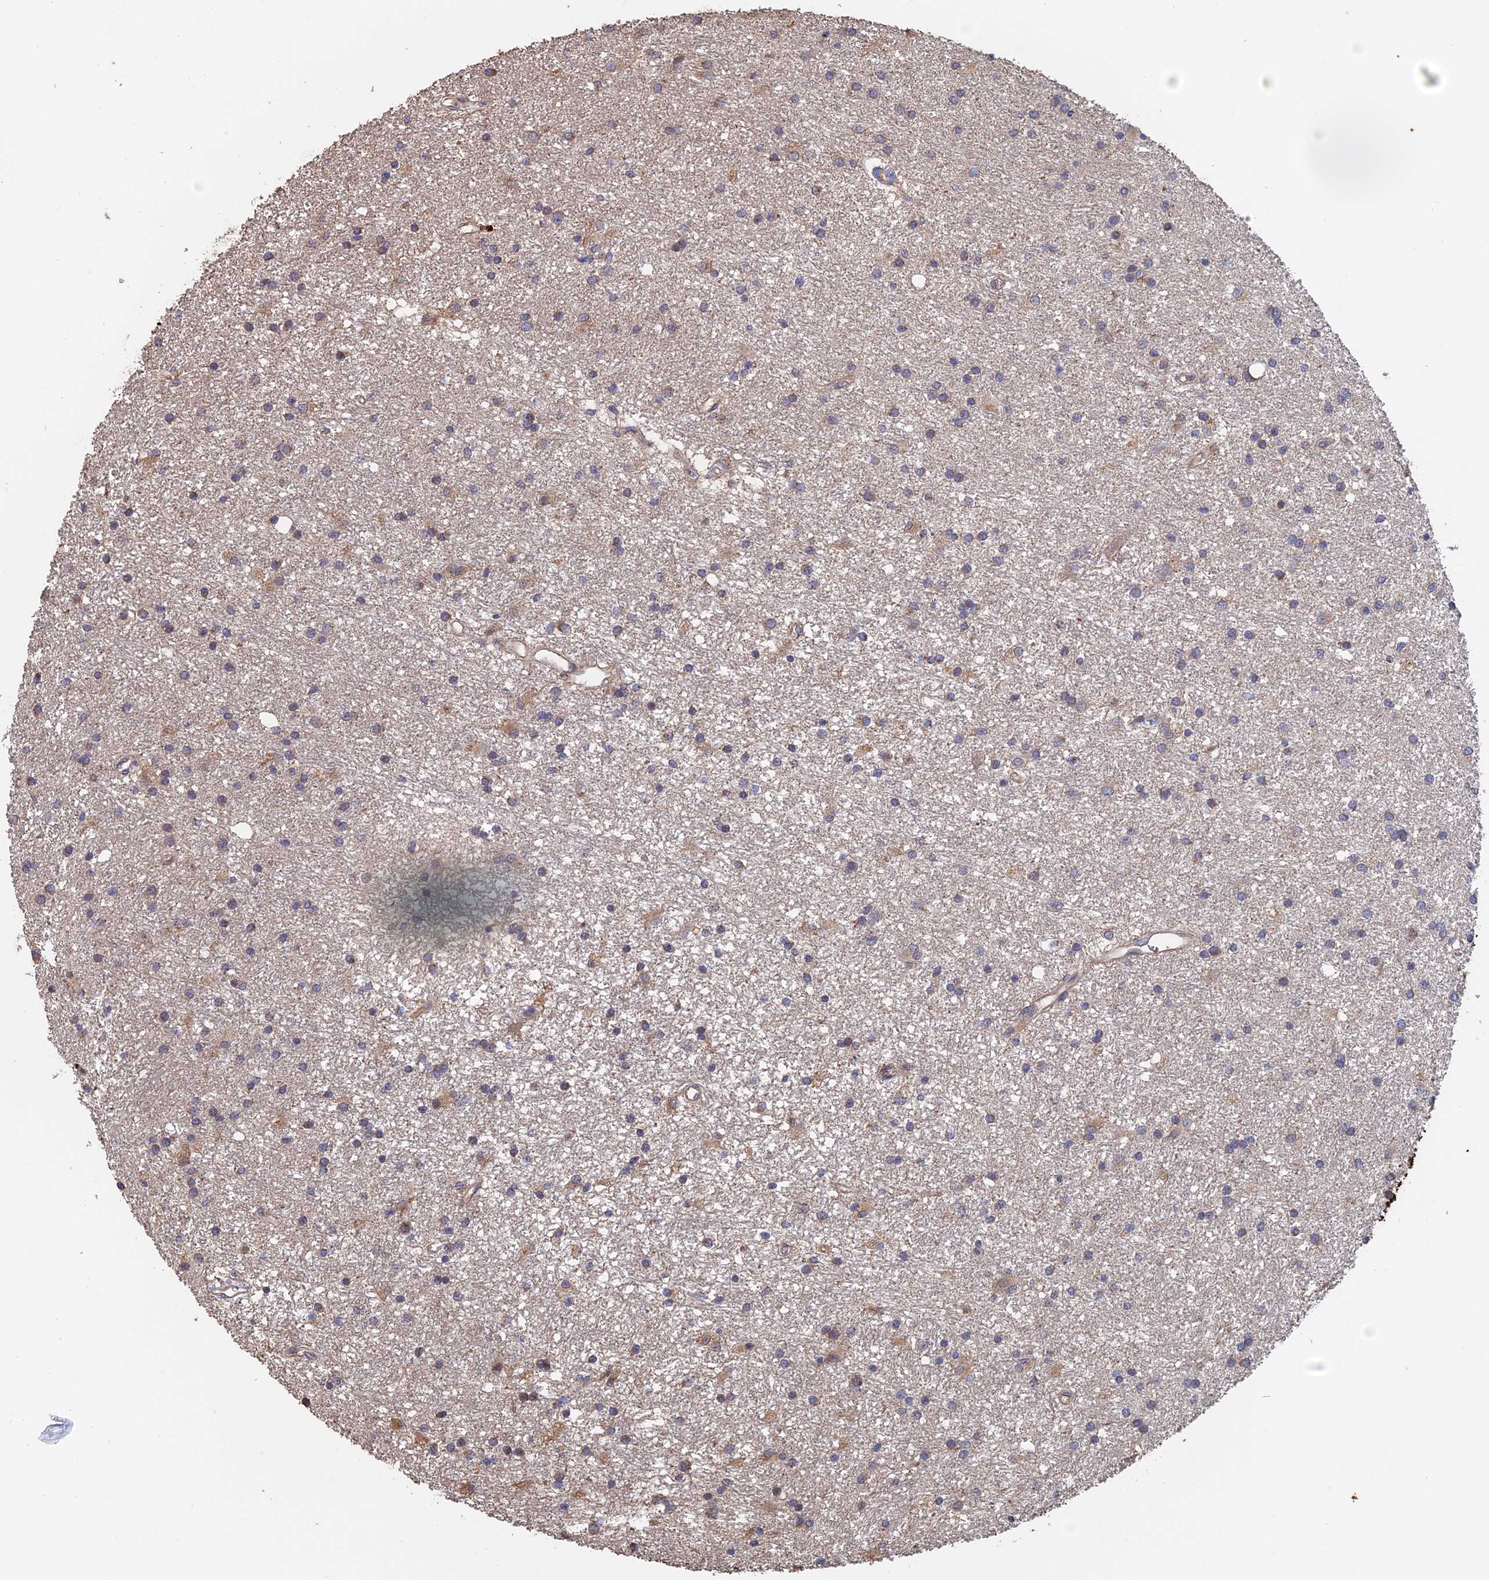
{"staining": {"intensity": "weak", "quantity": "<25%", "location": "cytoplasmic/membranous"}, "tissue": "glioma", "cell_type": "Tumor cells", "image_type": "cancer", "snomed": [{"axis": "morphology", "description": "Glioma, malignant, High grade"}, {"axis": "topography", "description": "Brain"}], "caption": "DAB (3,3'-diaminobenzidine) immunohistochemical staining of glioma displays no significant expression in tumor cells. (Immunohistochemistry (ihc), brightfield microscopy, high magnification).", "gene": "SLC33A1", "patient": {"sex": "male", "age": 77}}